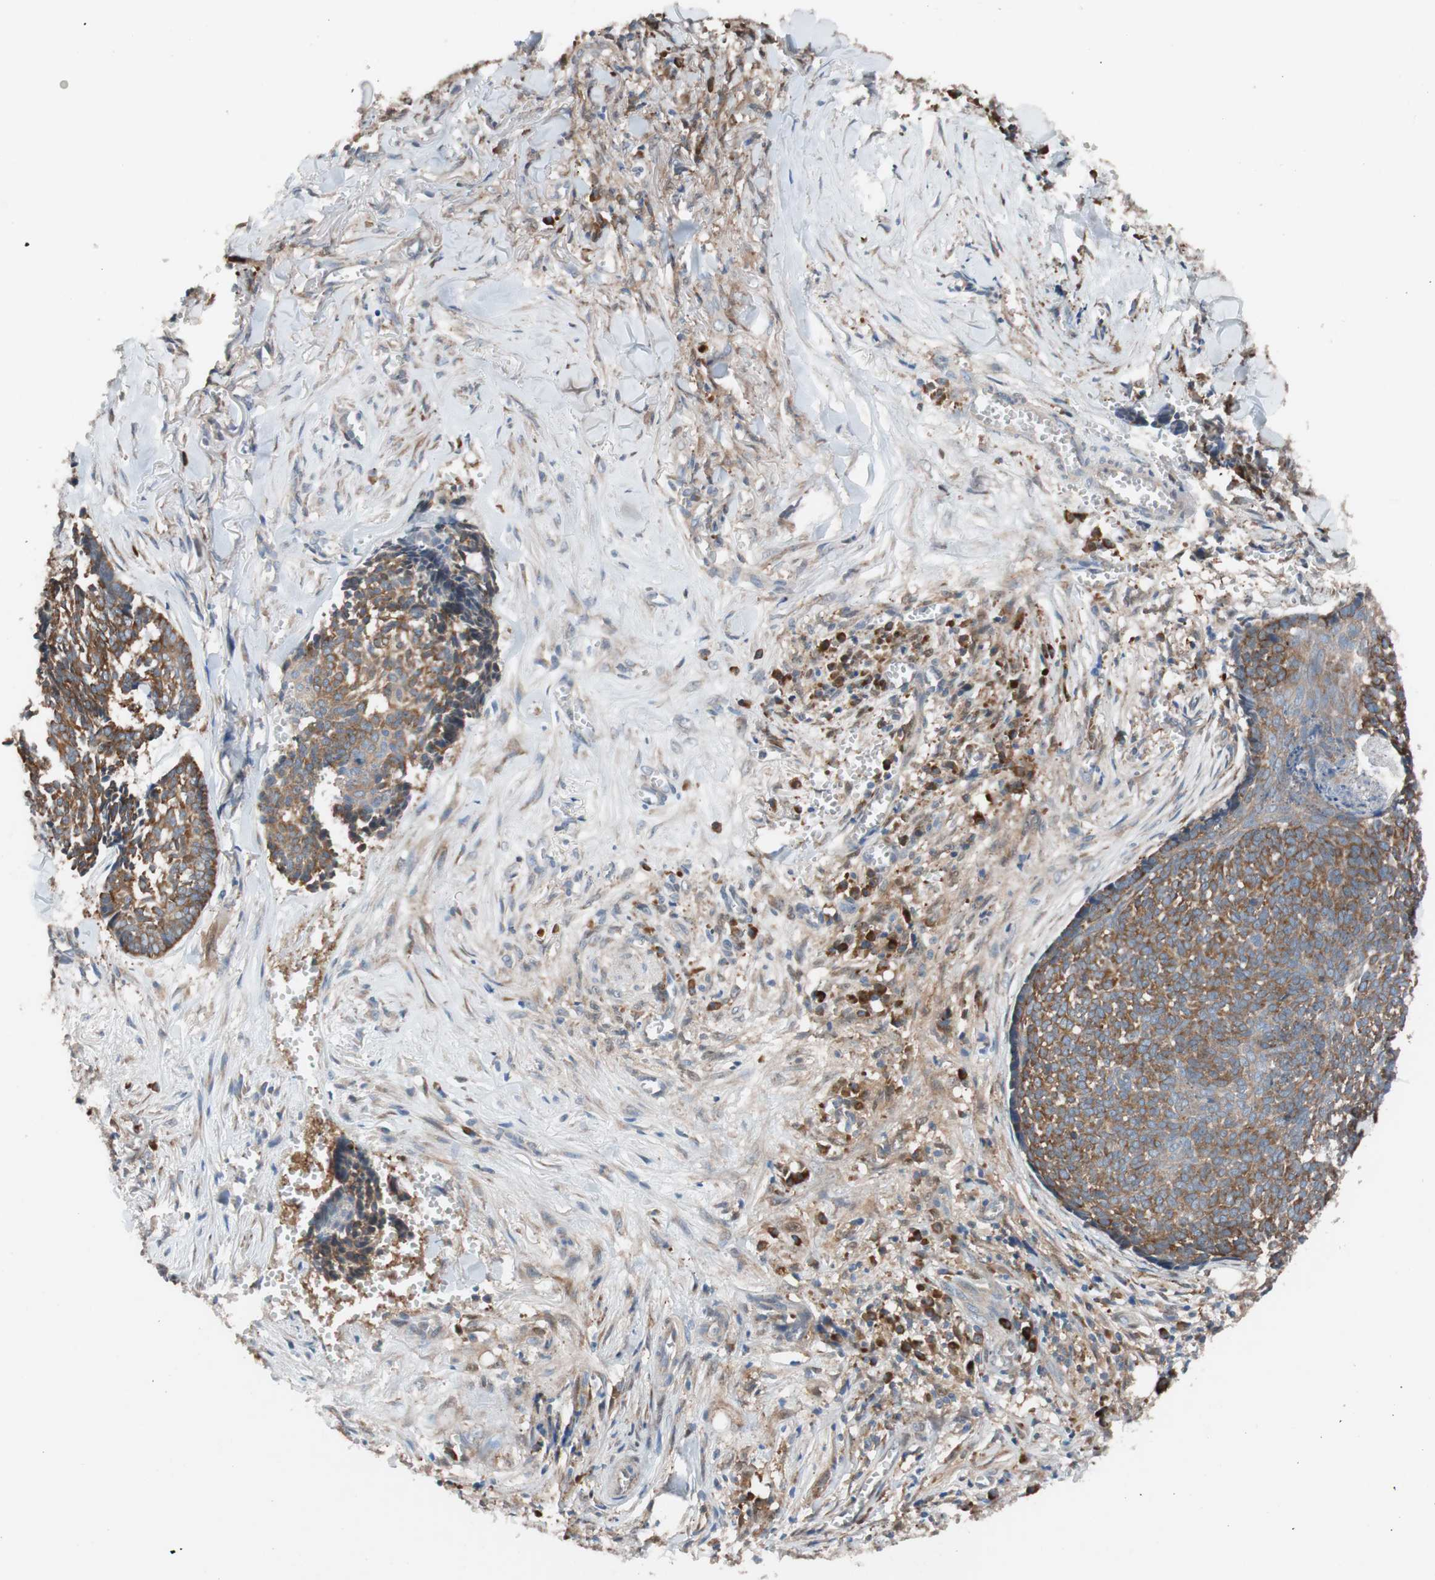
{"staining": {"intensity": "strong", "quantity": ">75%", "location": "cytoplasmic/membranous"}, "tissue": "skin cancer", "cell_type": "Tumor cells", "image_type": "cancer", "snomed": [{"axis": "morphology", "description": "Basal cell carcinoma"}, {"axis": "topography", "description": "Skin"}], "caption": "High-magnification brightfield microscopy of skin cancer (basal cell carcinoma) stained with DAB (brown) and counterstained with hematoxylin (blue). tumor cells exhibit strong cytoplasmic/membranous positivity is seen in approximately>75% of cells.", "gene": "FAAH", "patient": {"sex": "male", "age": 84}}